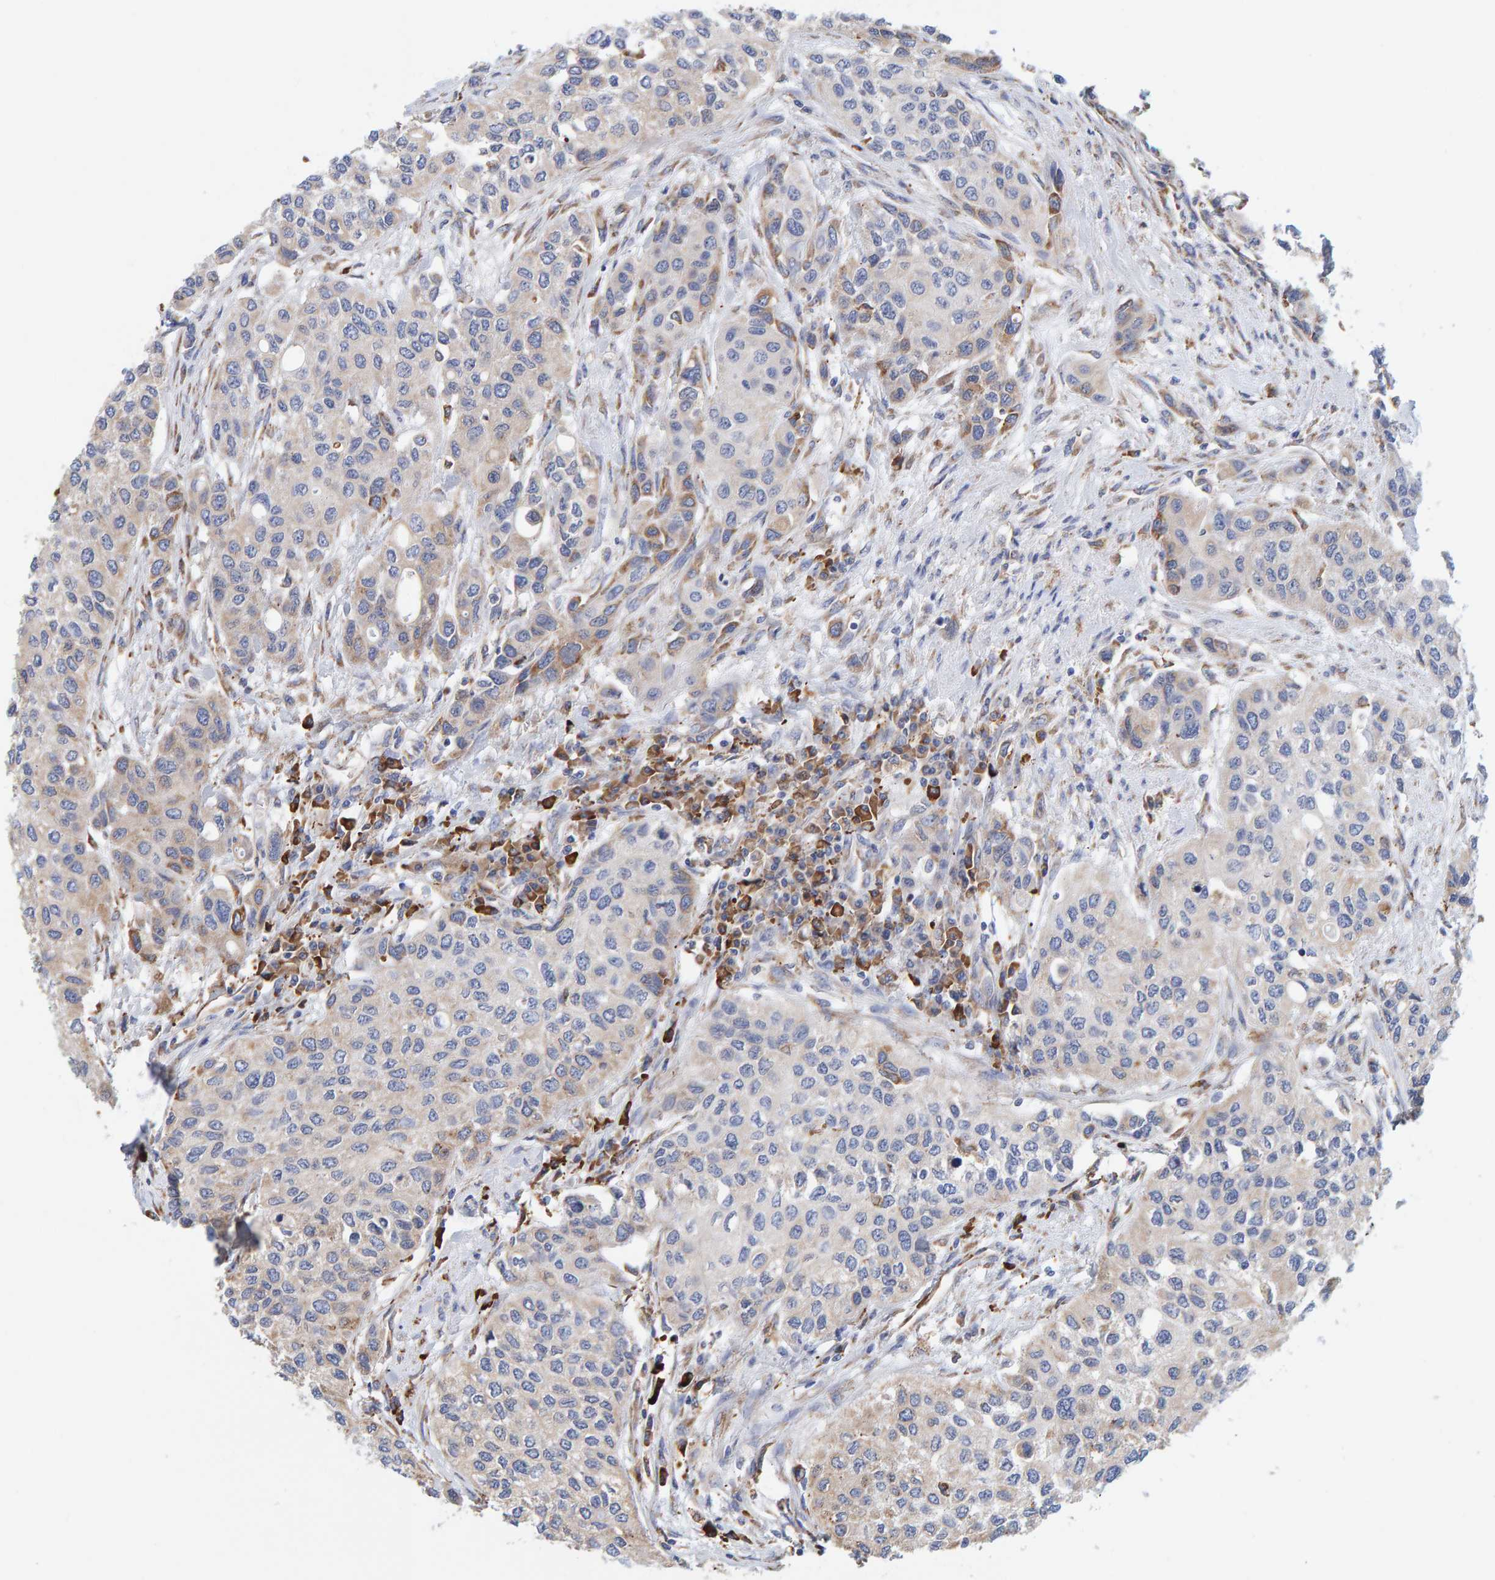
{"staining": {"intensity": "moderate", "quantity": "<25%", "location": "cytoplasmic/membranous"}, "tissue": "urothelial cancer", "cell_type": "Tumor cells", "image_type": "cancer", "snomed": [{"axis": "morphology", "description": "Urothelial carcinoma, High grade"}, {"axis": "topography", "description": "Urinary bladder"}], "caption": "High-grade urothelial carcinoma was stained to show a protein in brown. There is low levels of moderate cytoplasmic/membranous positivity in approximately <25% of tumor cells.", "gene": "SGPL1", "patient": {"sex": "female", "age": 56}}